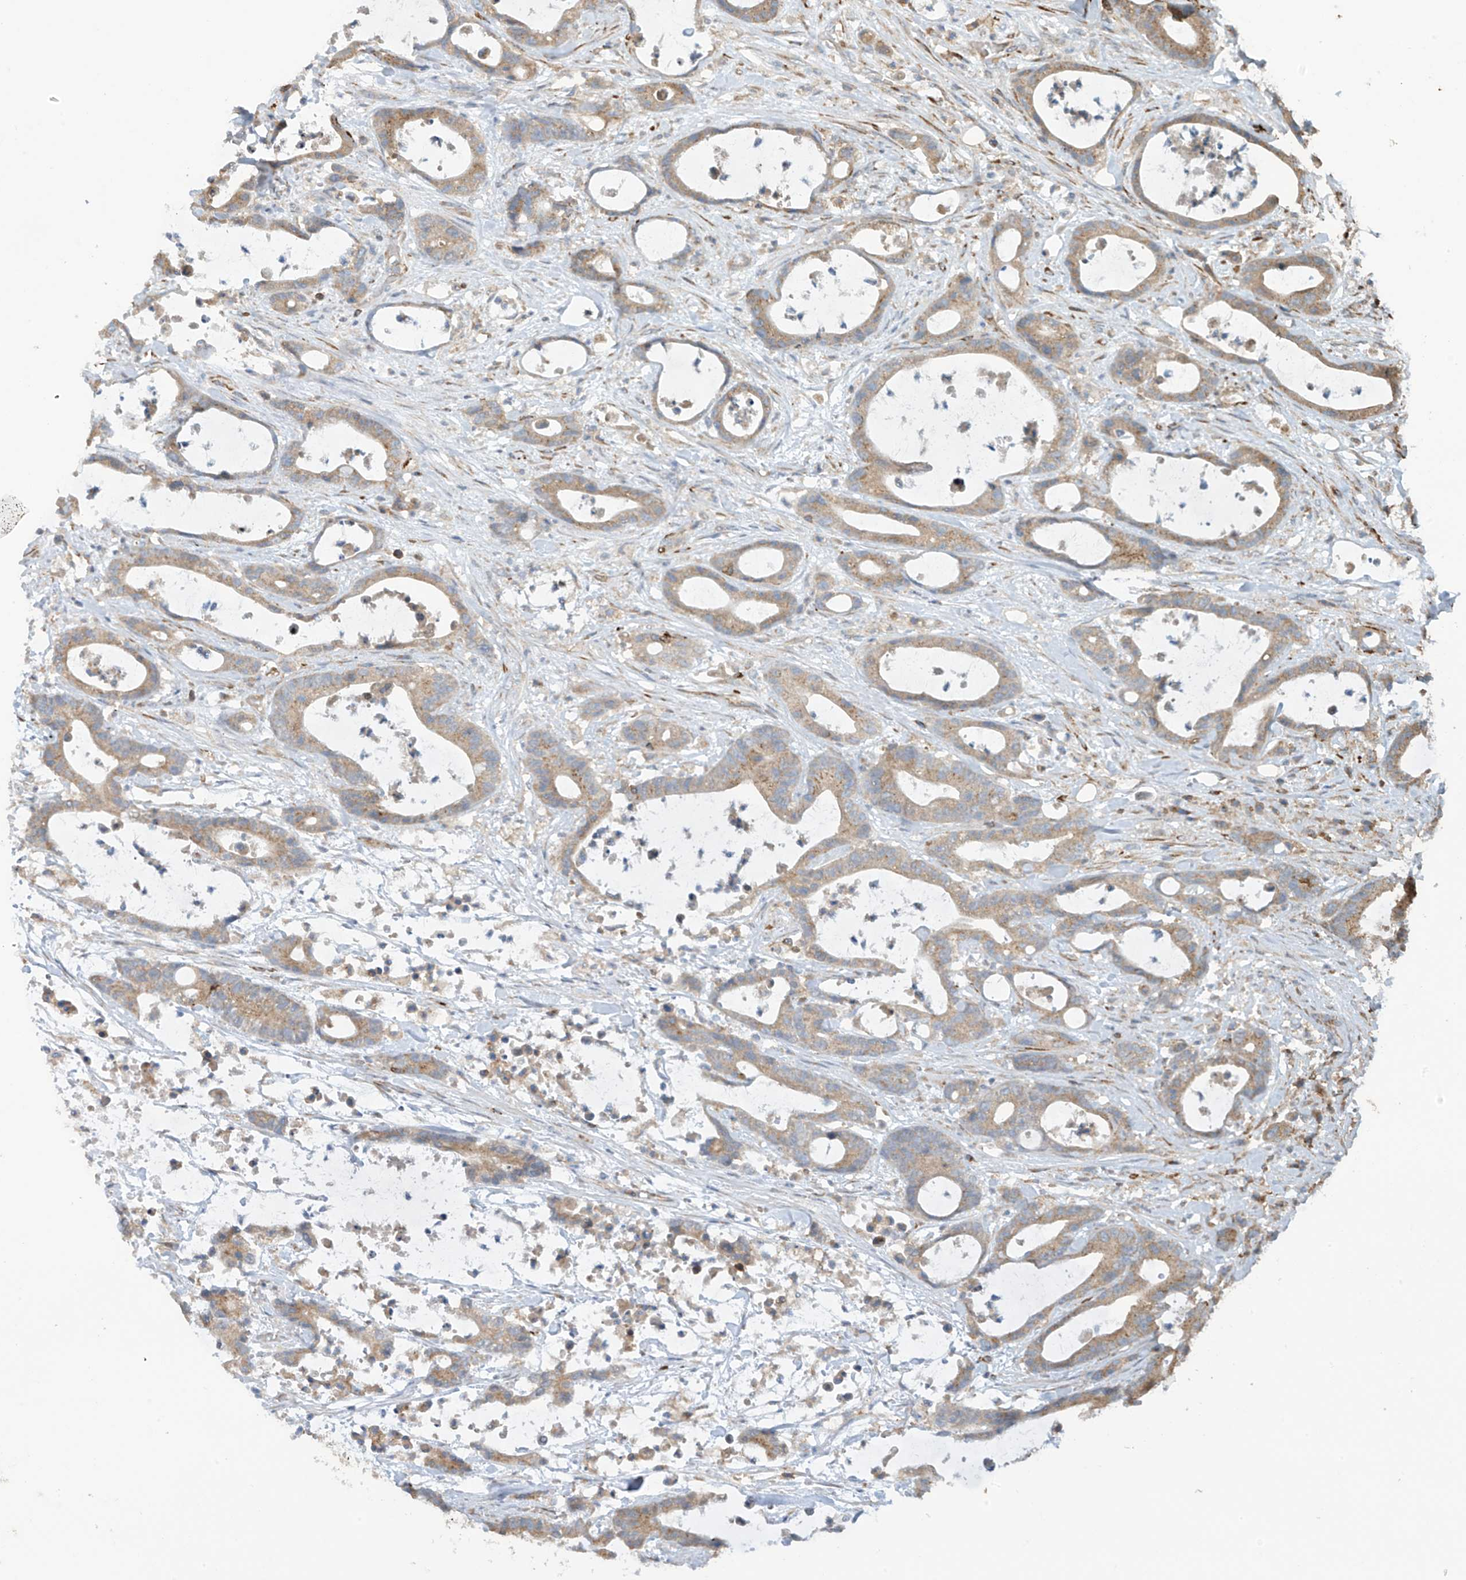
{"staining": {"intensity": "moderate", "quantity": ">75%", "location": "cytoplasmic/membranous"}, "tissue": "colorectal cancer", "cell_type": "Tumor cells", "image_type": "cancer", "snomed": [{"axis": "morphology", "description": "Adenocarcinoma, NOS"}, {"axis": "topography", "description": "Colon"}], "caption": "This is an image of immunohistochemistry (IHC) staining of colorectal adenocarcinoma, which shows moderate positivity in the cytoplasmic/membranous of tumor cells.", "gene": "COX10", "patient": {"sex": "female", "age": 84}}